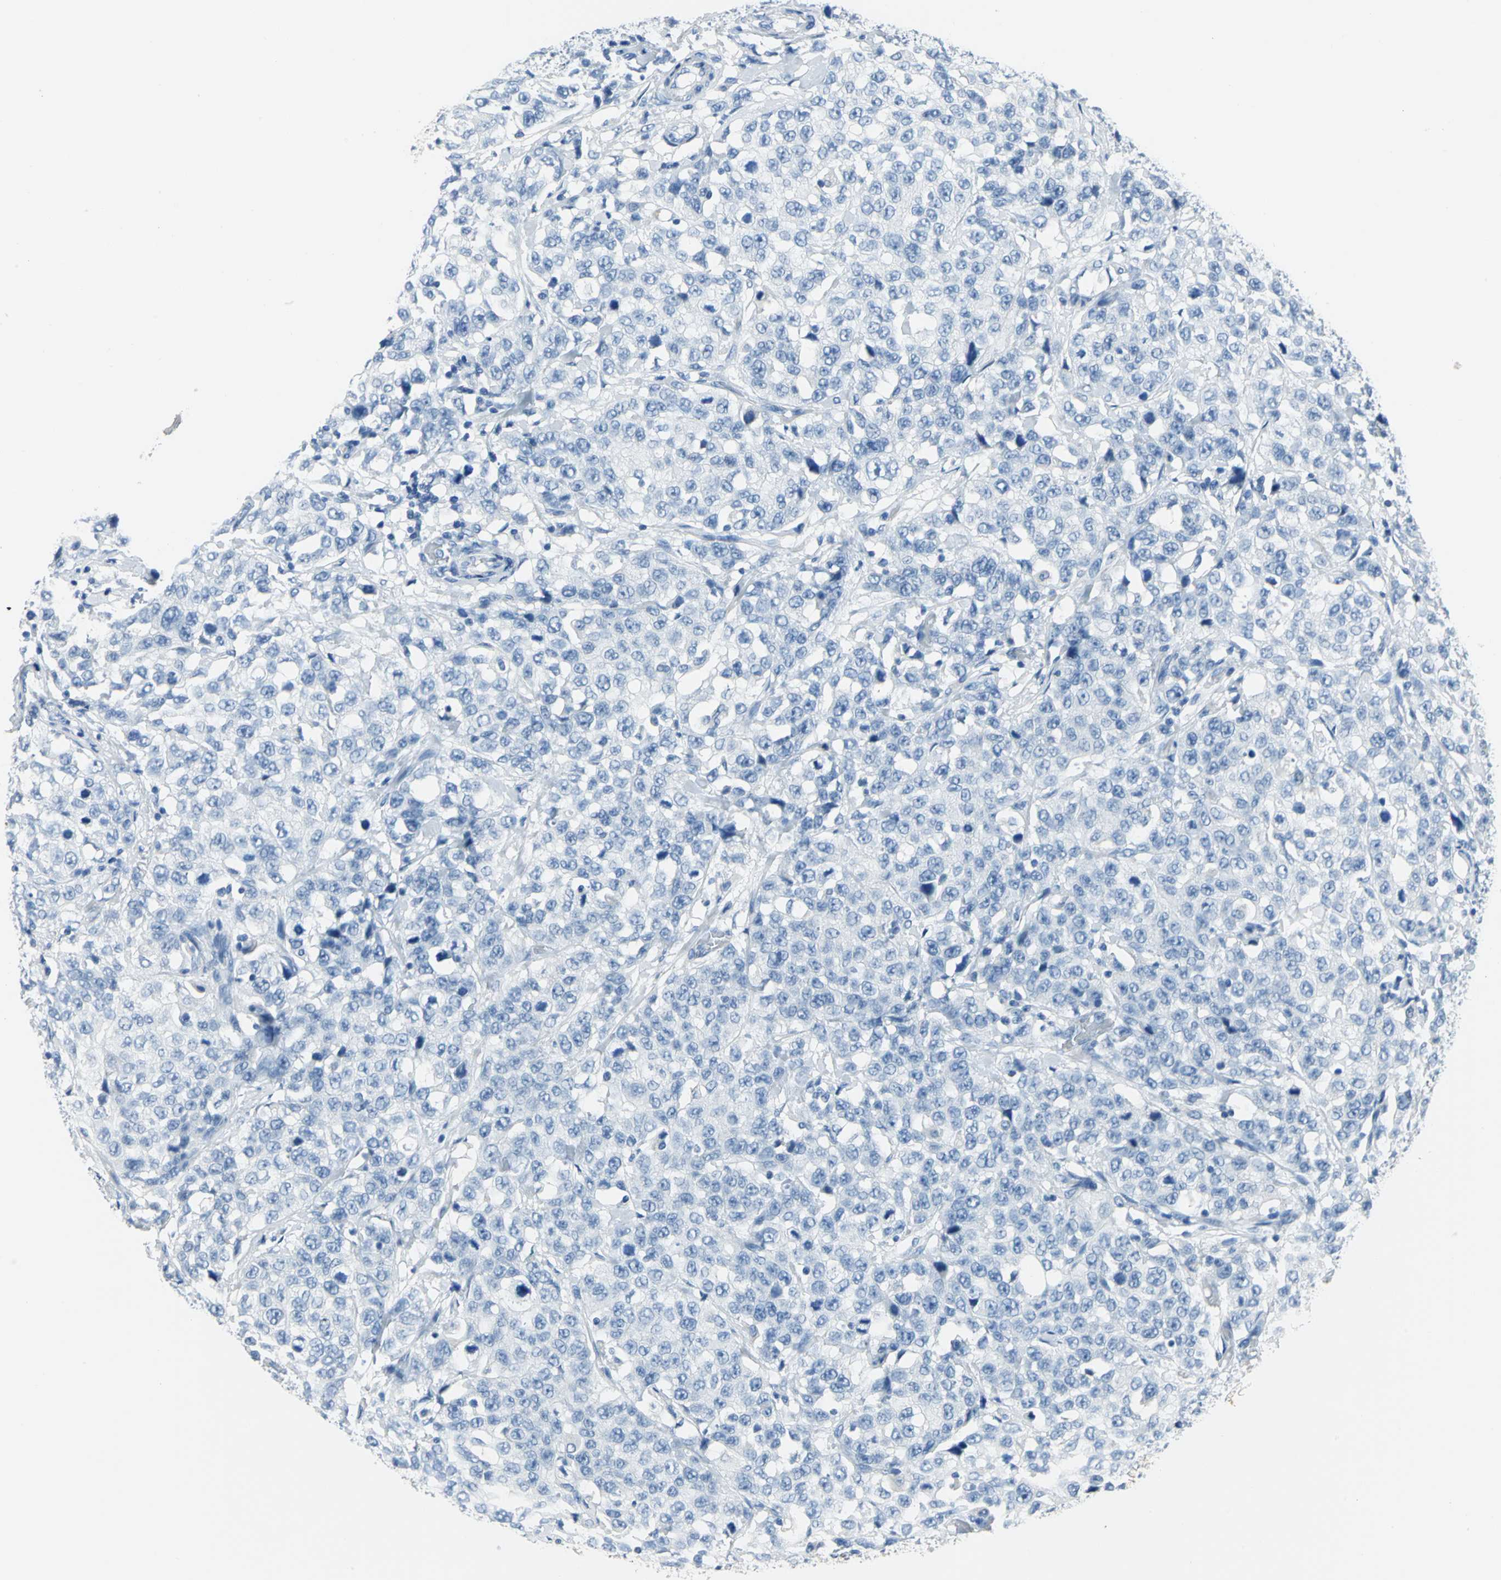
{"staining": {"intensity": "negative", "quantity": "none", "location": "none"}, "tissue": "stomach cancer", "cell_type": "Tumor cells", "image_type": "cancer", "snomed": [{"axis": "morphology", "description": "Normal tissue, NOS"}, {"axis": "morphology", "description": "Adenocarcinoma, NOS"}, {"axis": "topography", "description": "Stomach"}], "caption": "This micrograph is of stomach cancer (adenocarcinoma) stained with IHC to label a protein in brown with the nuclei are counter-stained blue. There is no expression in tumor cells.", "gene": "PKLR", "patient": {"sex": "male", "age": 48}}